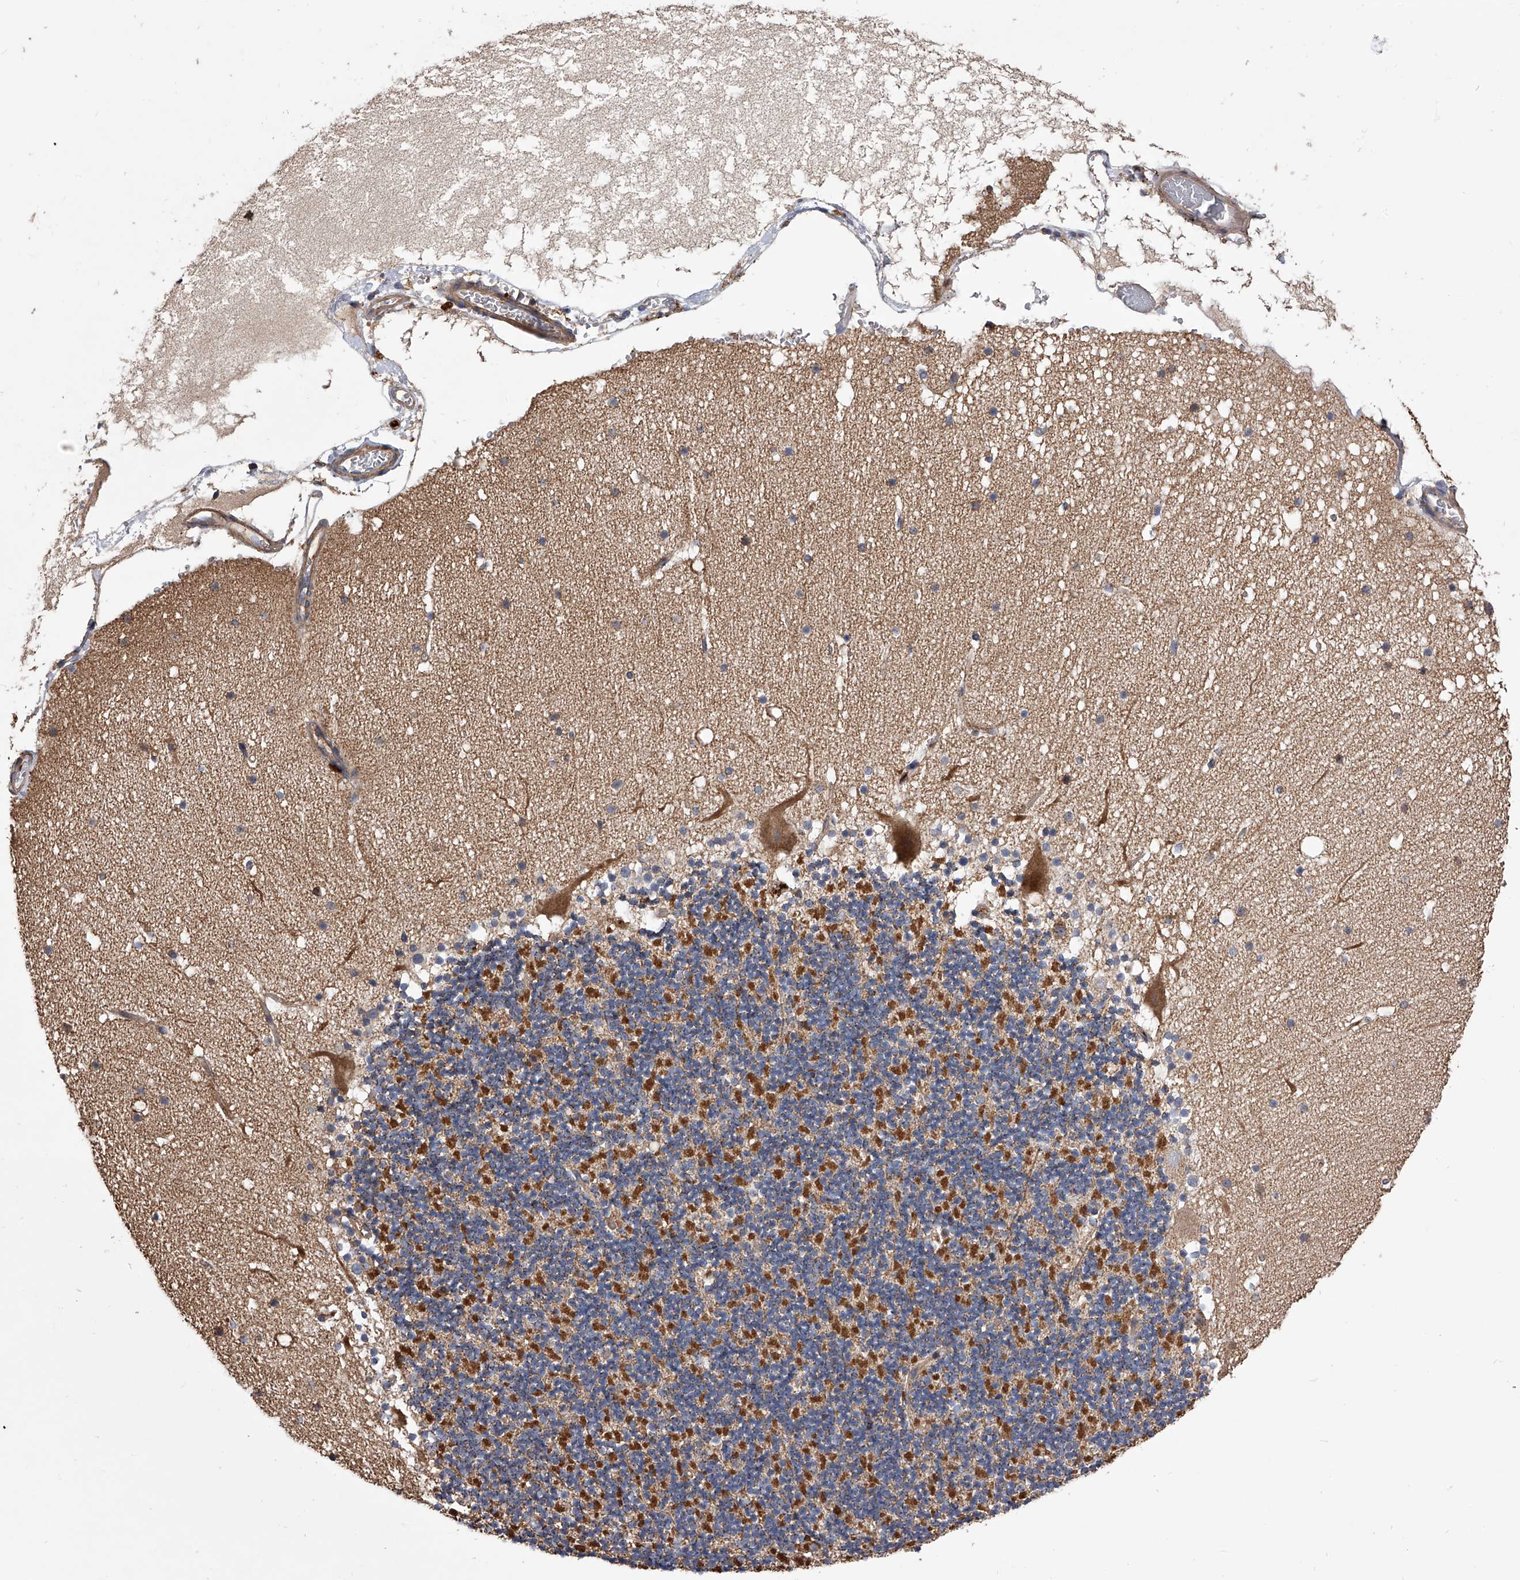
{"staining": {"intensity": "weak", "quantity": ">75%", "location": "cytoplasmic/membranous"}, "tissue": "cerebellum", "cell_type": "Cells in granular layer", "image_type": "normal", "snomed": [{"axis": "morphology", "description": "Normal tissue, NOS"}, {"axis": "topography", "description": "Cerebellum"}], "caption": "Immunohistochemical staining of benign human cerebellum exhibits >75% levels of weak cytoplasmic/membranous protein expression in about >75% of cells in granular layer.", "gene": "CUL7", "patient": {"sex": "male", "age": 57}}